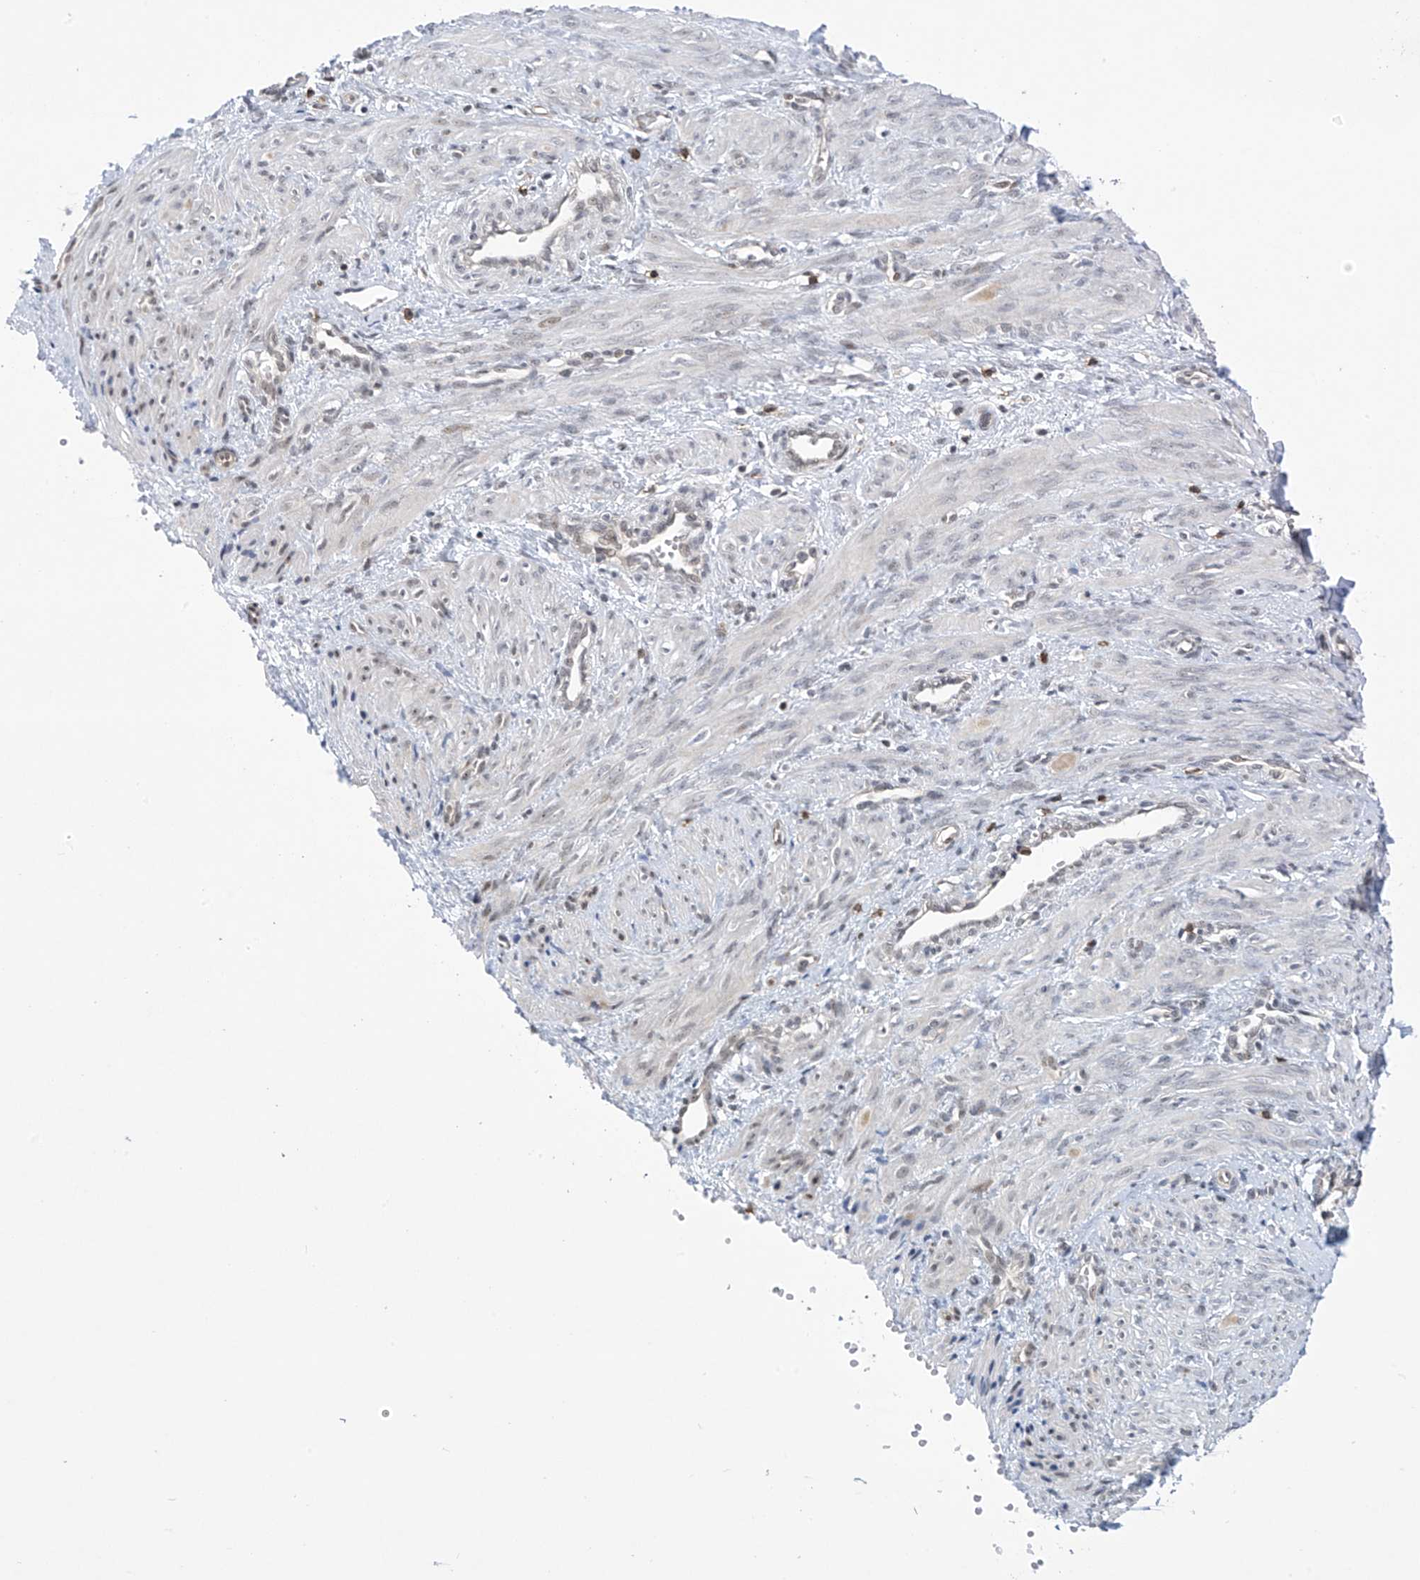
{"staining": {"intensity": "negative", "quantity": "none", "location": "none"}, "tissue": "smooth muscle", "cell_type": "Smooth muscle cells", "image_type": "normal", "snomed": [{"axis": "morphology", "description": "Normal tissue, NOS"}, {"axis": "topography", "description": "Endometrium"}], "caption": "This is an IHC image of unremarkable smooth muscle. There is no staining in smooth muscle cells.", "gene": "MSL3", "patient": {"sex": "female", "age": 33}}